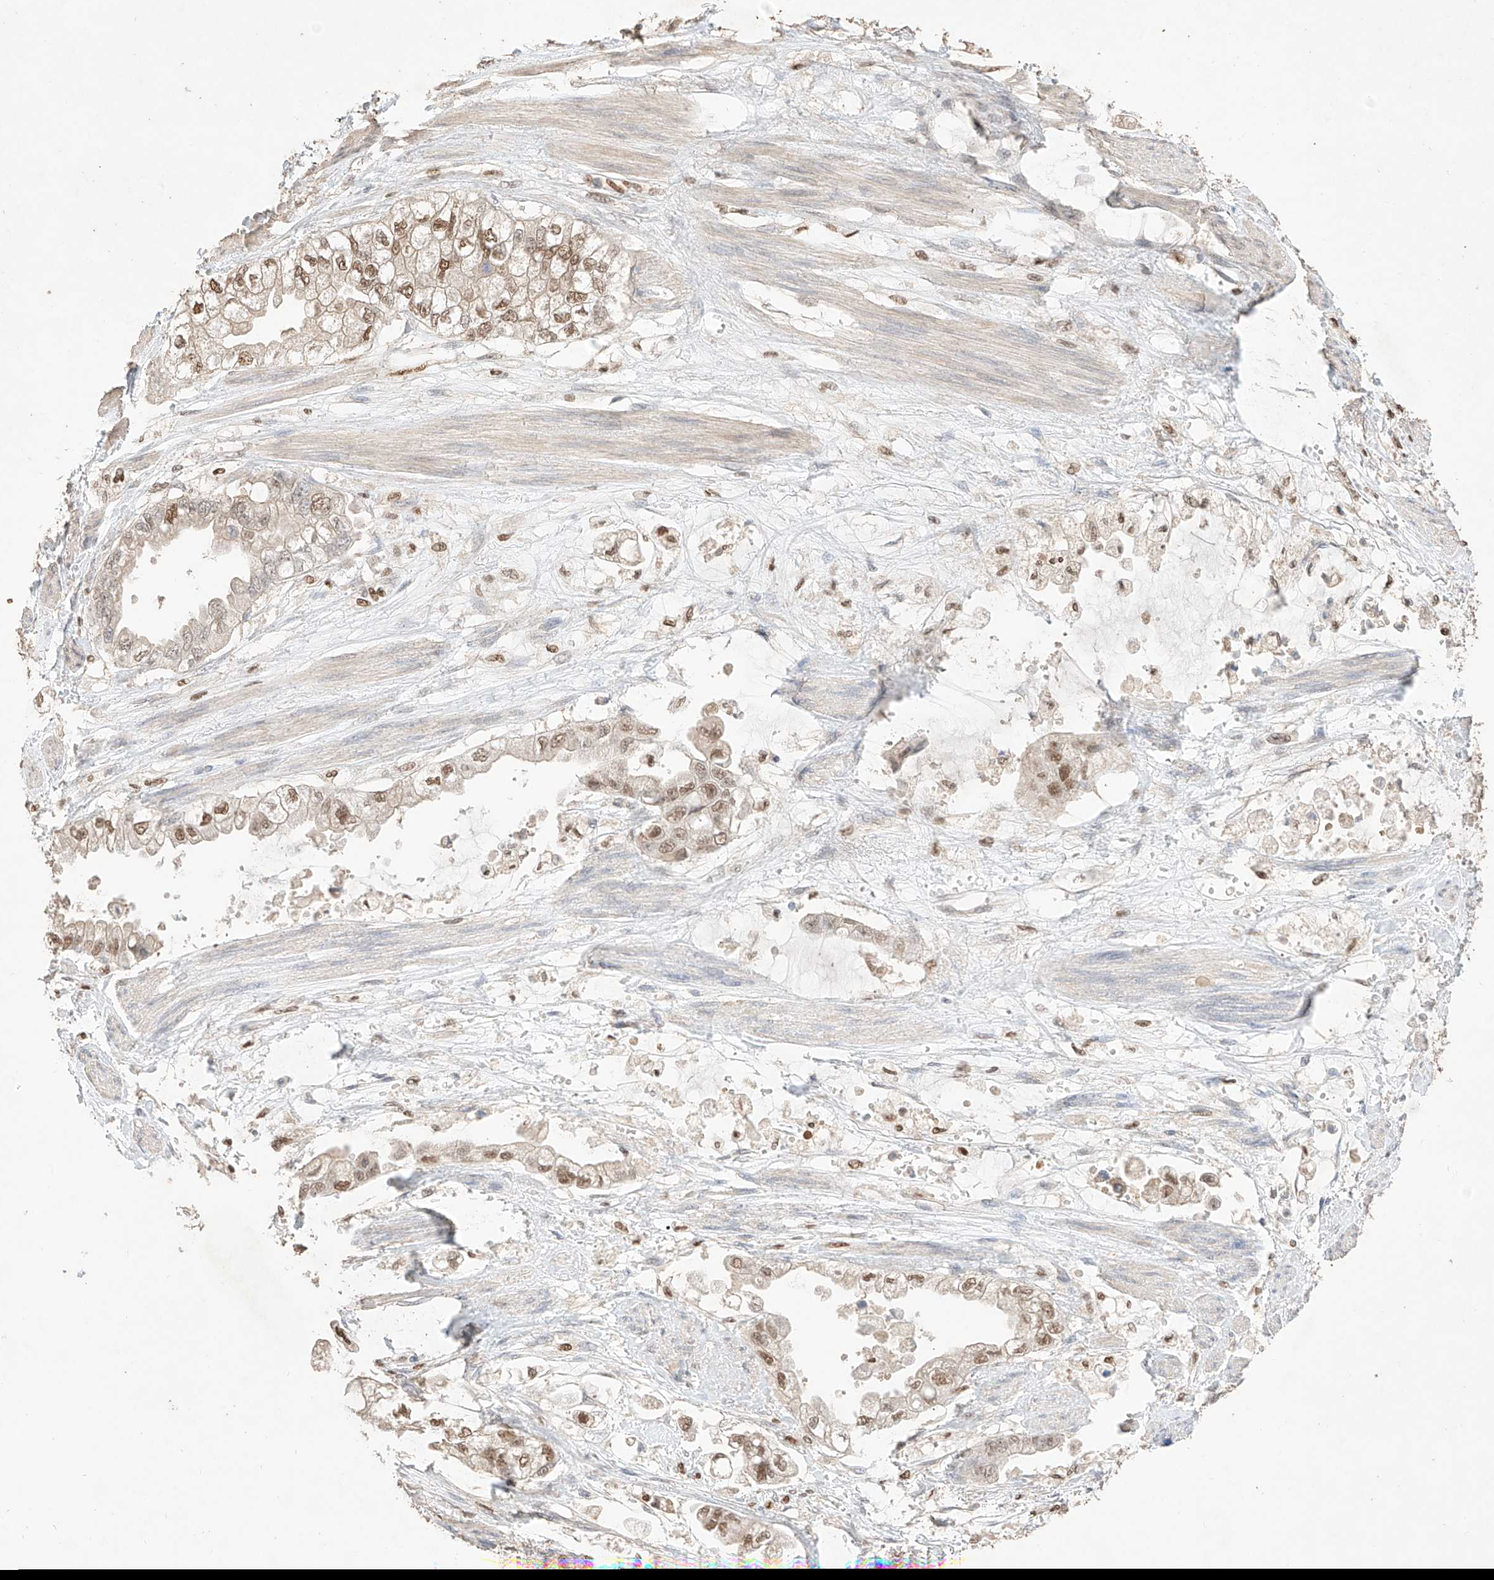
{"staining": {"intensity": "moderate", "quantity": ">75%", "location": "nuclear"}, "tissue": "stomach cancer", "cell_type": "Tumor cells", "image_type": "cancer", "snomed": [{"axis": "morphology", "description": "Adenocarcinoma, NOS"}, {"axis": "topography", "description": "Stomach"}], "caption": "DAB immunohistochemical staining of human stomach cancer reveals moderate nuclear protein expression in about >75% of tumor cells.", "gene": "APIP", "patient": {"sex": "male", "age": 62}}